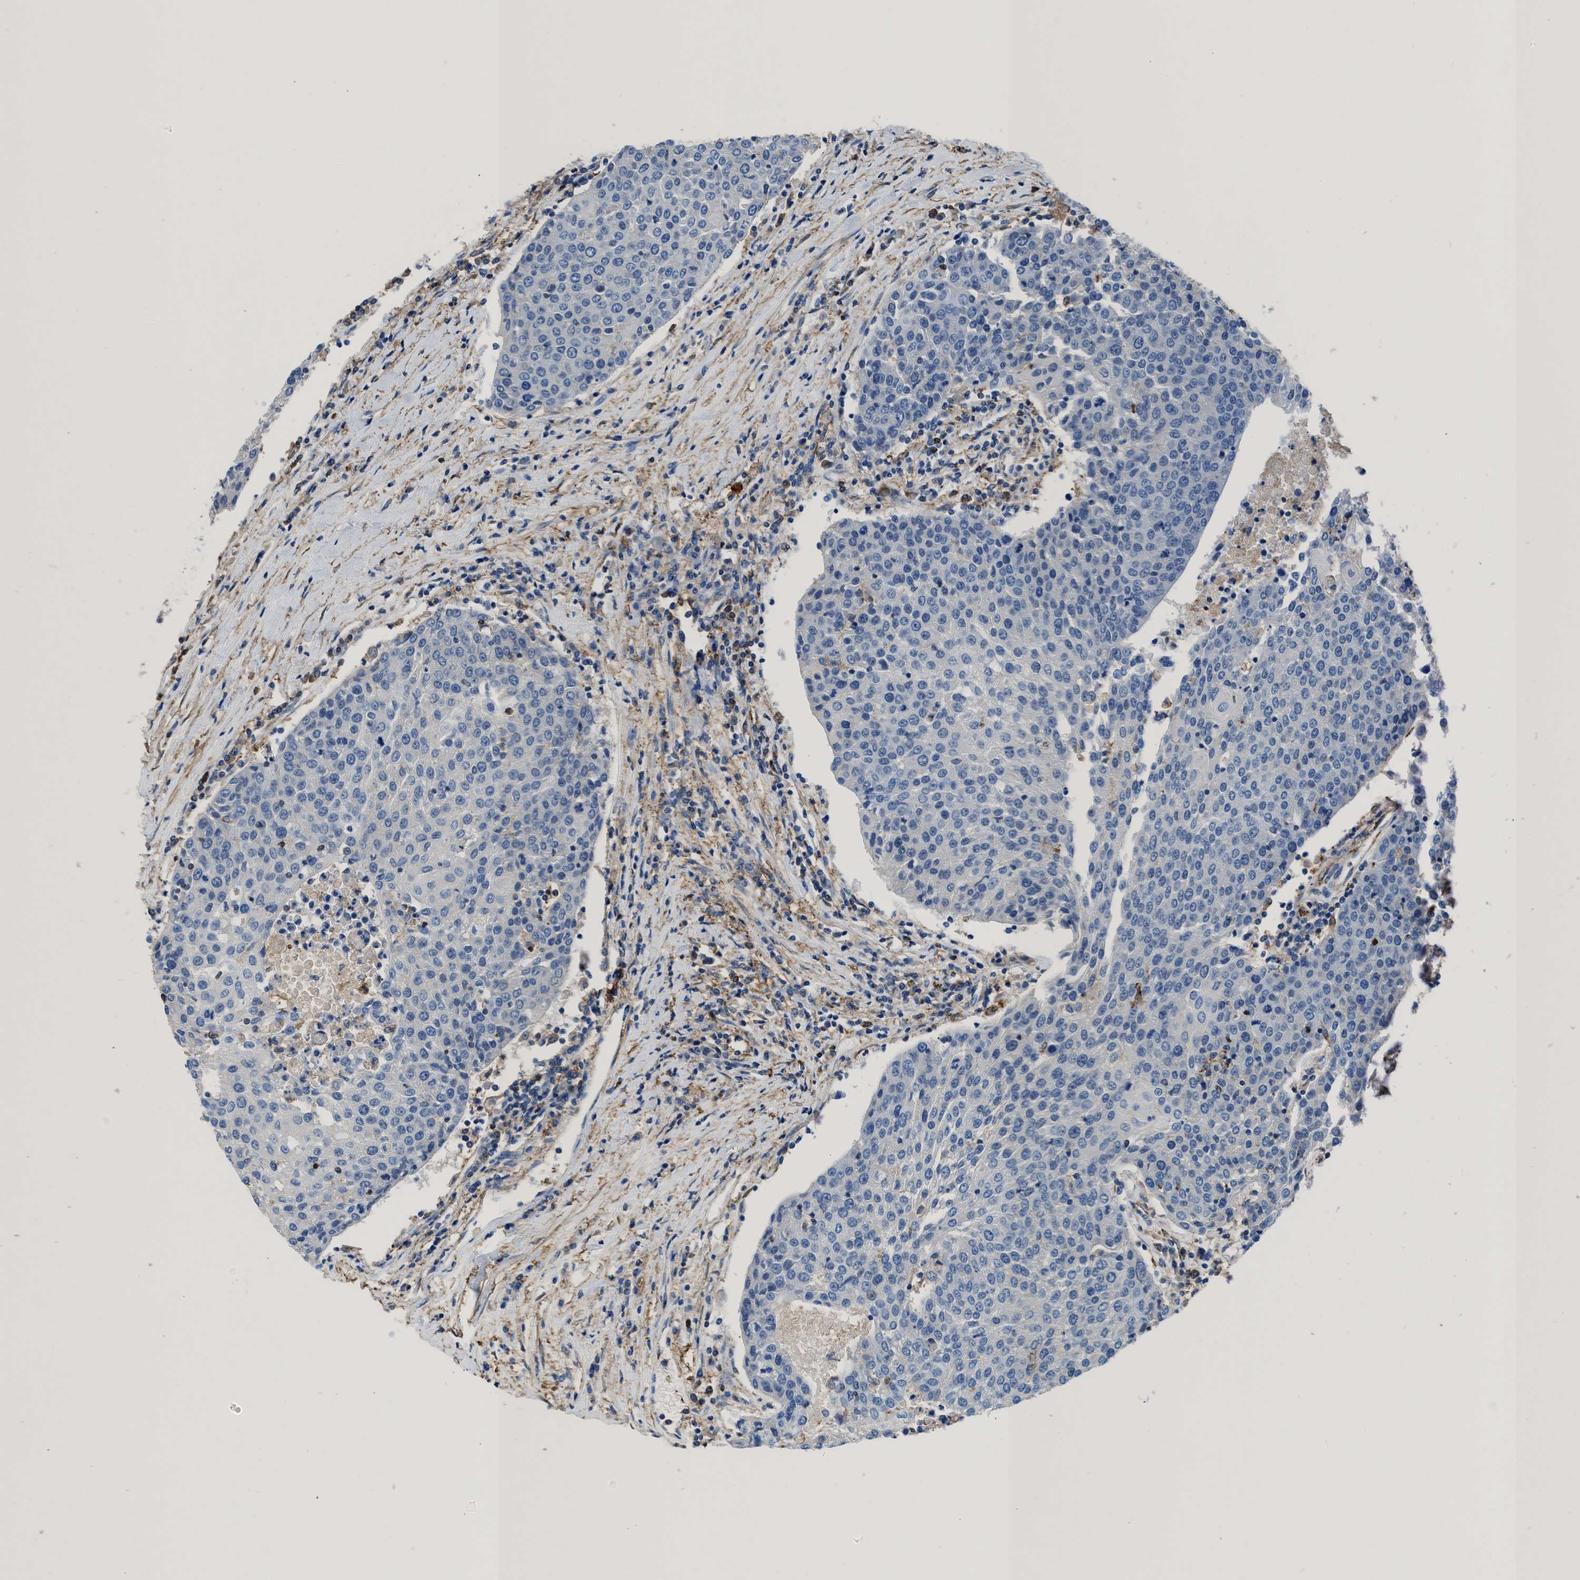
{"staining": {"intensity": "negative", "quantity": "none", "location": "none"}, "tissue": "urothelial cancer", "cell_type": "Tumor cells", "image_type": "cancer", "snomed": [{"axis": "morphology", "description": "Urothelial carcinoma, High grade"}, {"axis": "topography", "description": "Urinary bladder"}], "caption": "Immunohistochemistry (IHC) photomicrograph of urothelial cancer stained for a protein (brown), which displays no positivity in tumor cells. Nuclei are stained in blue.", "gene": "KCNQ4", "patient": {"sex": "female", "age": 85}}